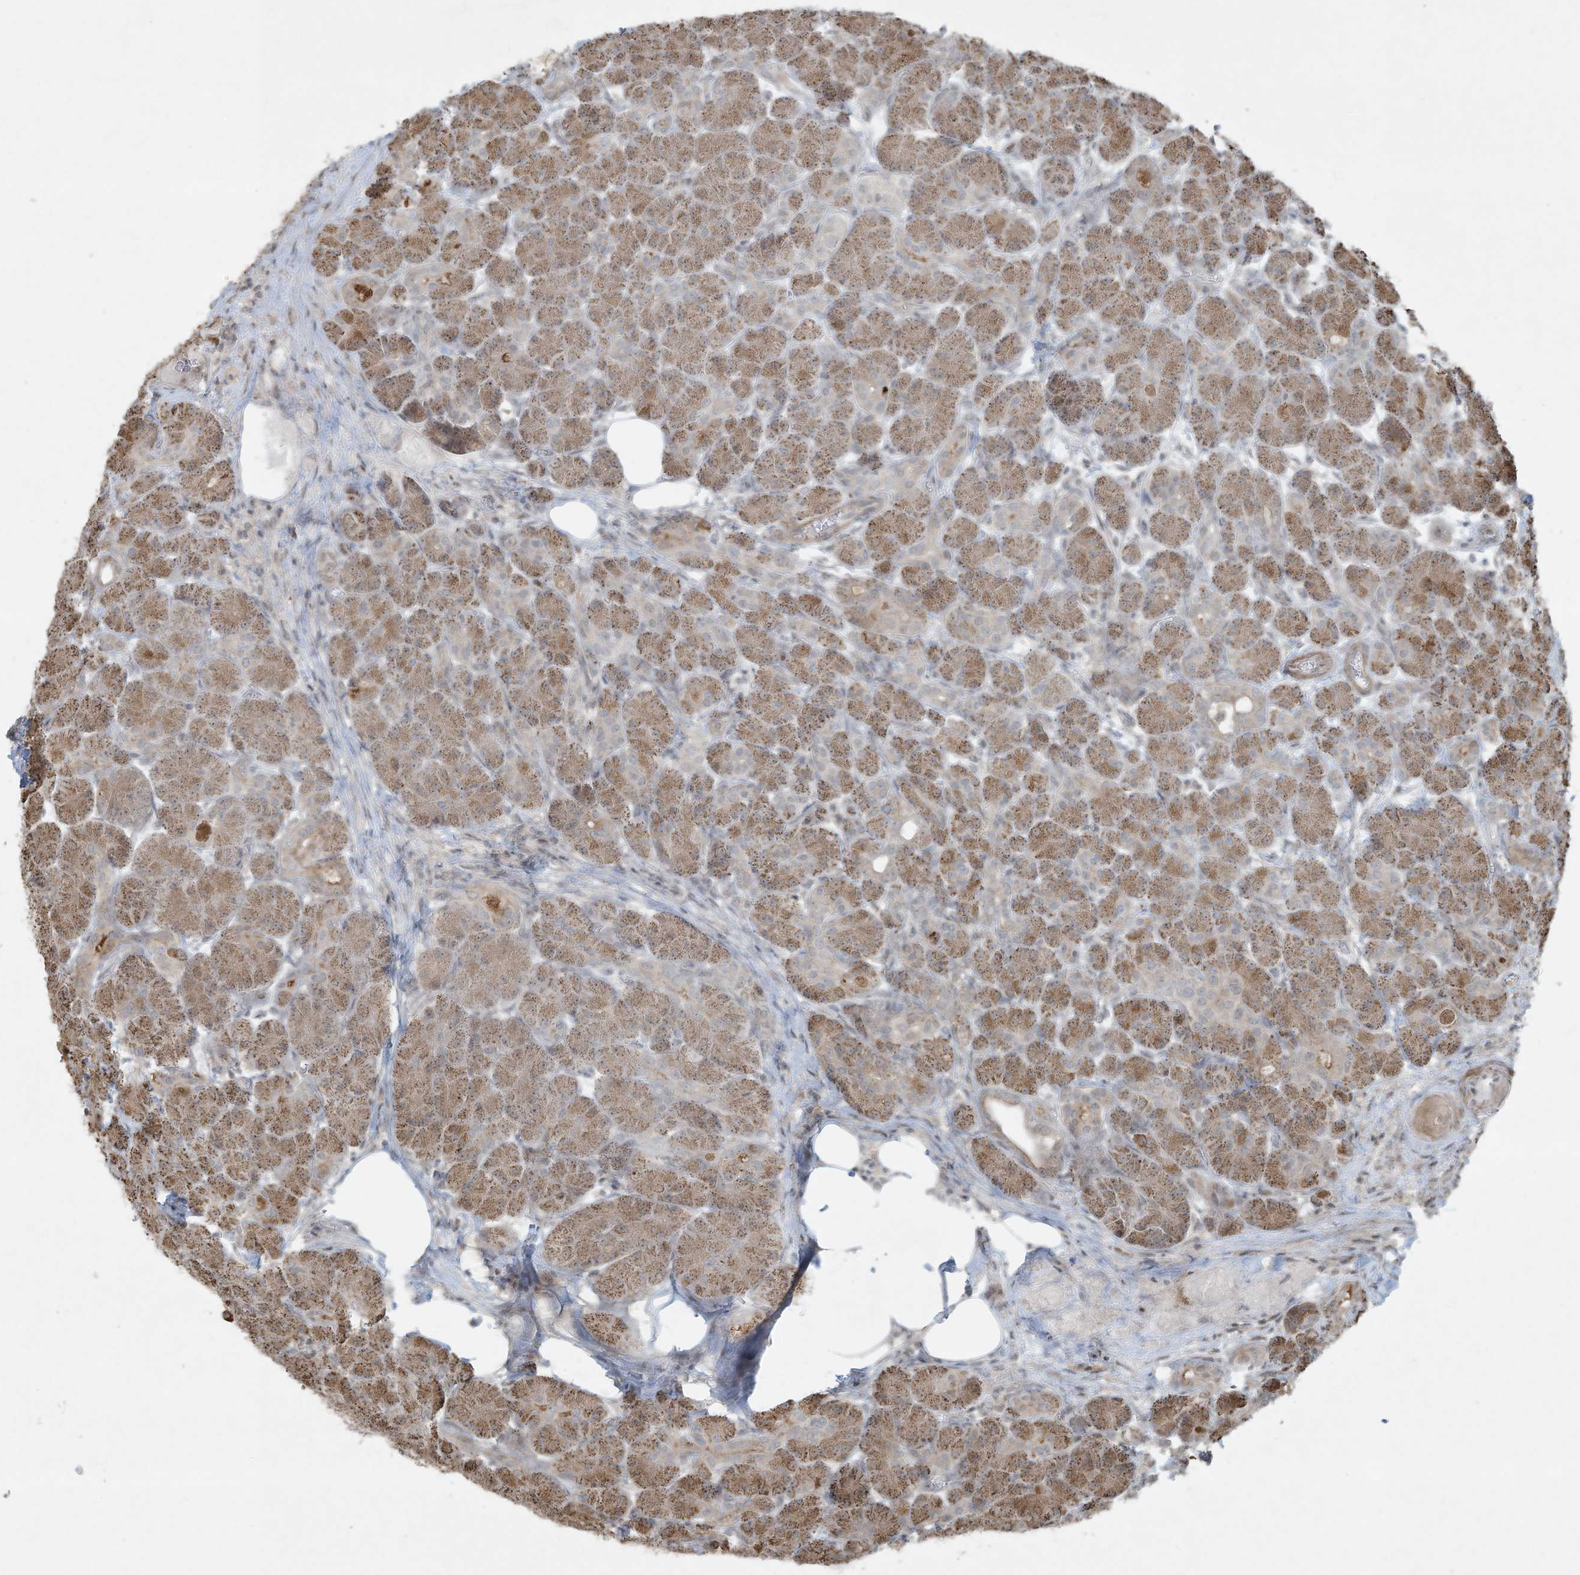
{"staining": {"intensity": "moderate", "quantity": "25%-75%", "location": "cytoplasmic/membranous"}, "tissue": "pancreas", "cell_type": "Exocrine glandular cells", "image_type": "normal", "snomed": [{"axis": "morphology", "description": "Normal tissue, NOS"}, {"axis": "topography", "description": "Pancreas"}], "caption": "Immunohistochemical staining of benign pancreas shows 25%-75% levels of moderate cytoplasmic/membranous protein expression in approximately 25%-75% of exocrine glandular cells. The protein is shown in brown color, while the nuclei are stained blue.", "gene": "ZNF263", "patient": {"sex": "male", "age": 63}}